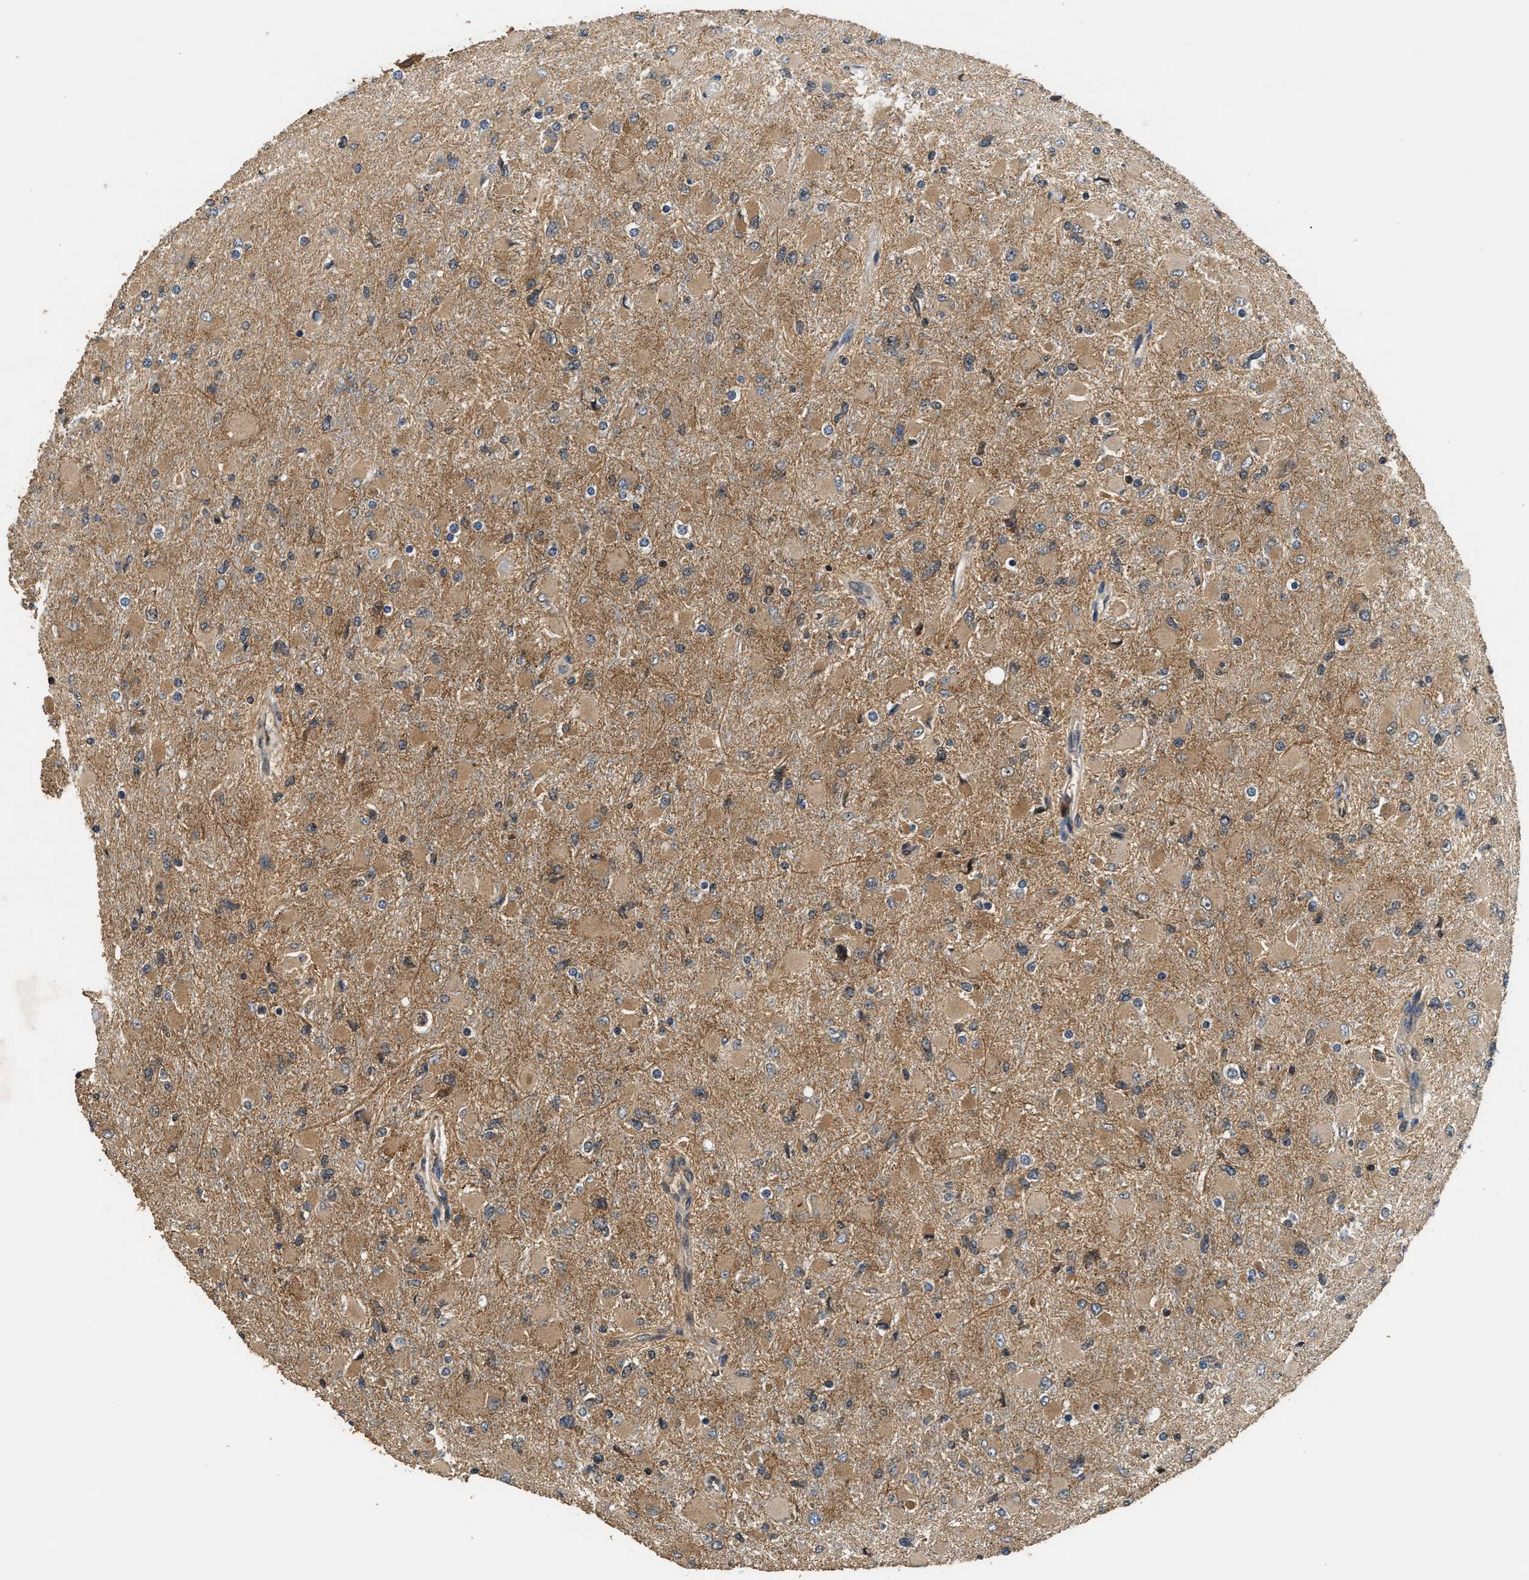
{"staining": {"intensity": "weak", "quantity": "25%-75%", "location": "cytoplasmic/membranous"}, "tissue": "glioma", "cell_type": "Tumor cells", "image_type": "cancer", "snomed": [{"axis": "morphology", "description": "Glioma, malignant, High grade"}, {"axis": "topography", "description": "Cerebral cortex"}], "caption": "Immunohistochemistry histopathology image of malignant glioma (high-grade) stained for a protein (brown), which displays low levels of weak cytoplasmic/membranous expression in approximately 25%-75% of tumor cells.", "gene": "DNAJC2", "patient": {"sex": "female", "age": 36}}